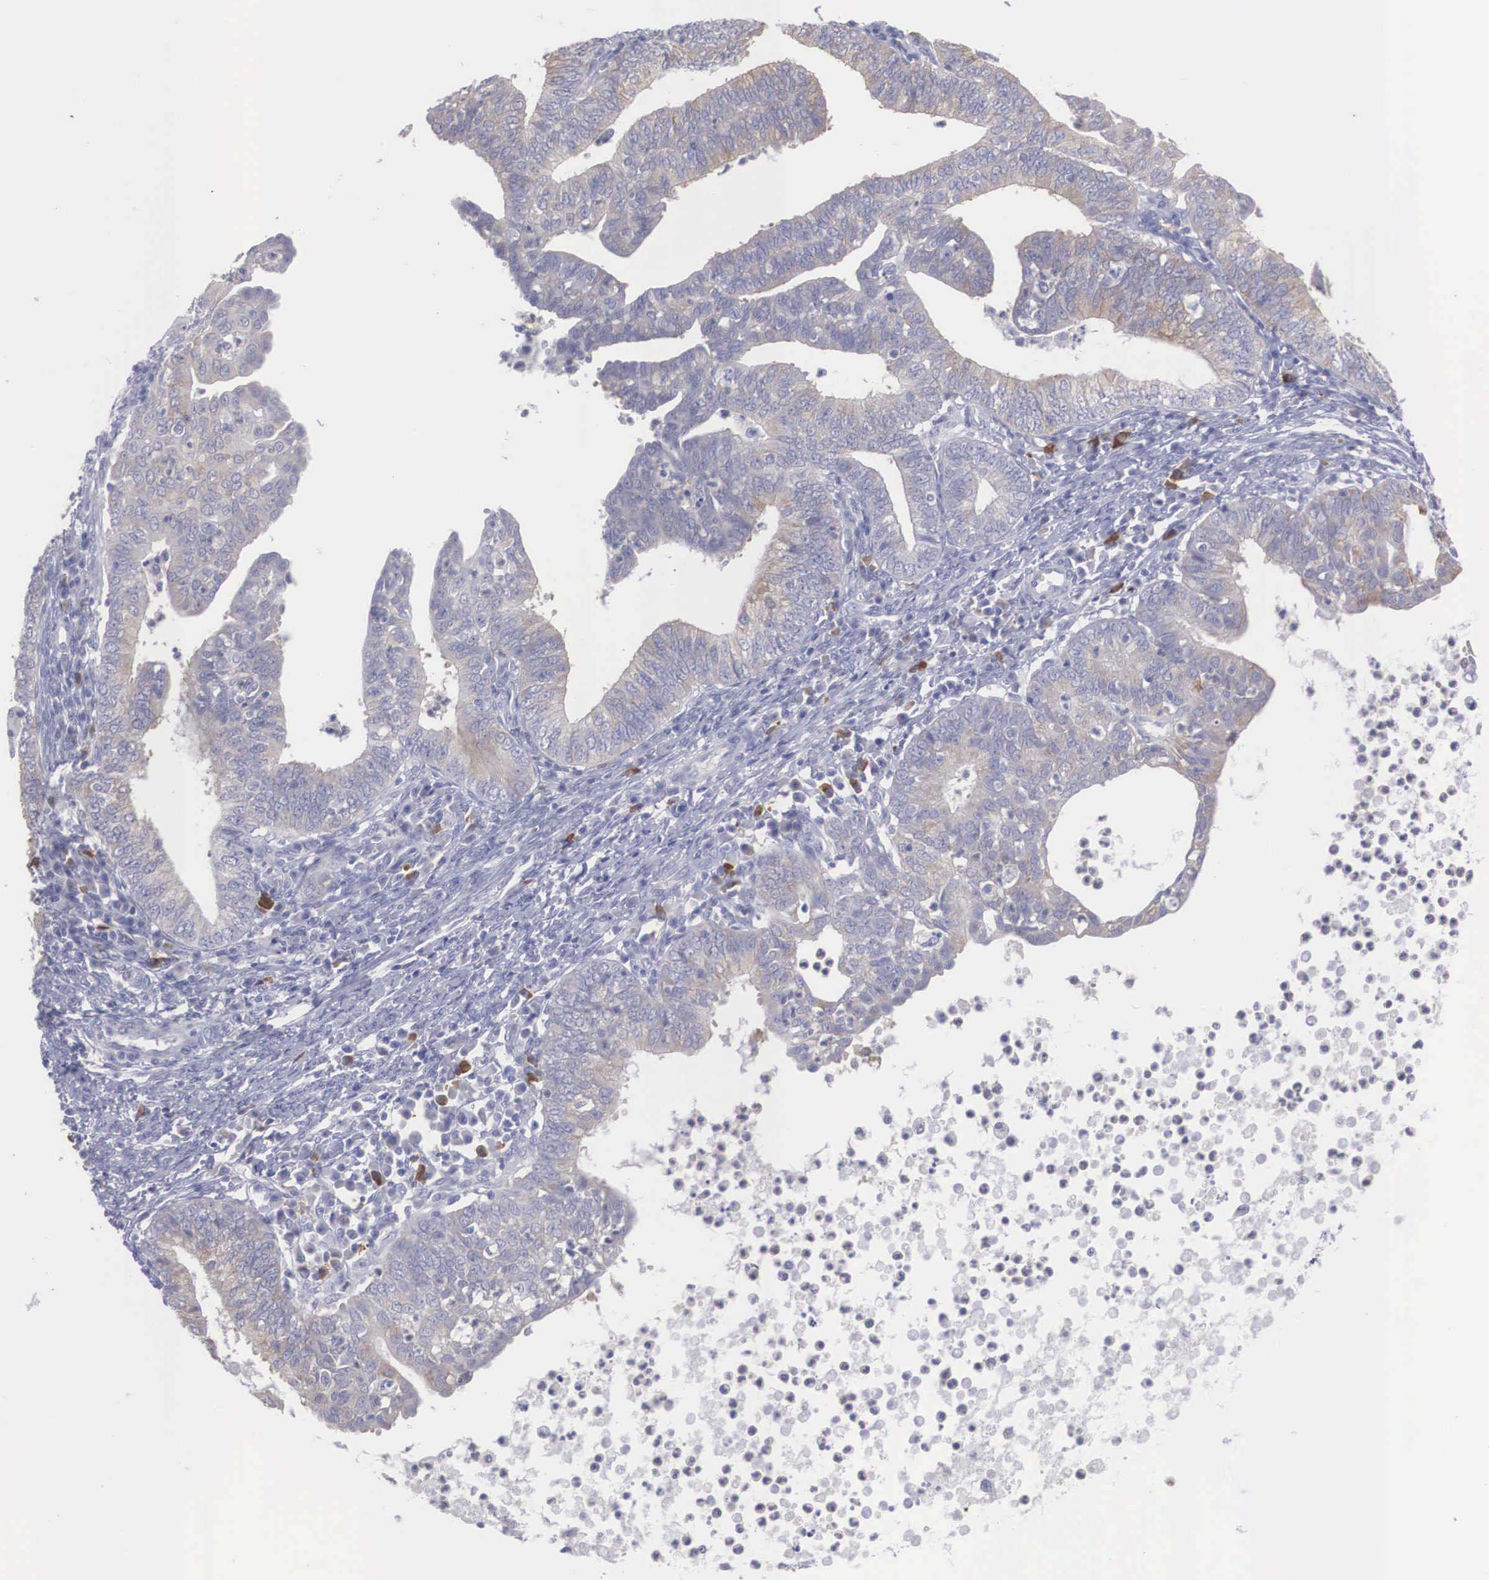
{"staining": {"intensity": "weak", "quantity": "25%-75%", "location": "cytoplasmic/membranous"}, "tissue": "endometrial cancer", "cell_type": "Tumor cells", "image_type": "cancer", "snomed": [{"axis": "morphology", "description": "Adenocarcinoma, NOS"}, {"axis": "topography", "description": "Endometrium"}], "caption": "This is a histology image of immunohistochemistry staining of endometrial cancer, which shows weak positivity in the cytoplasmic/membranous of tumor cells.", "gene": "REPS2", "patient": {"sex": "female", "age": 66}}